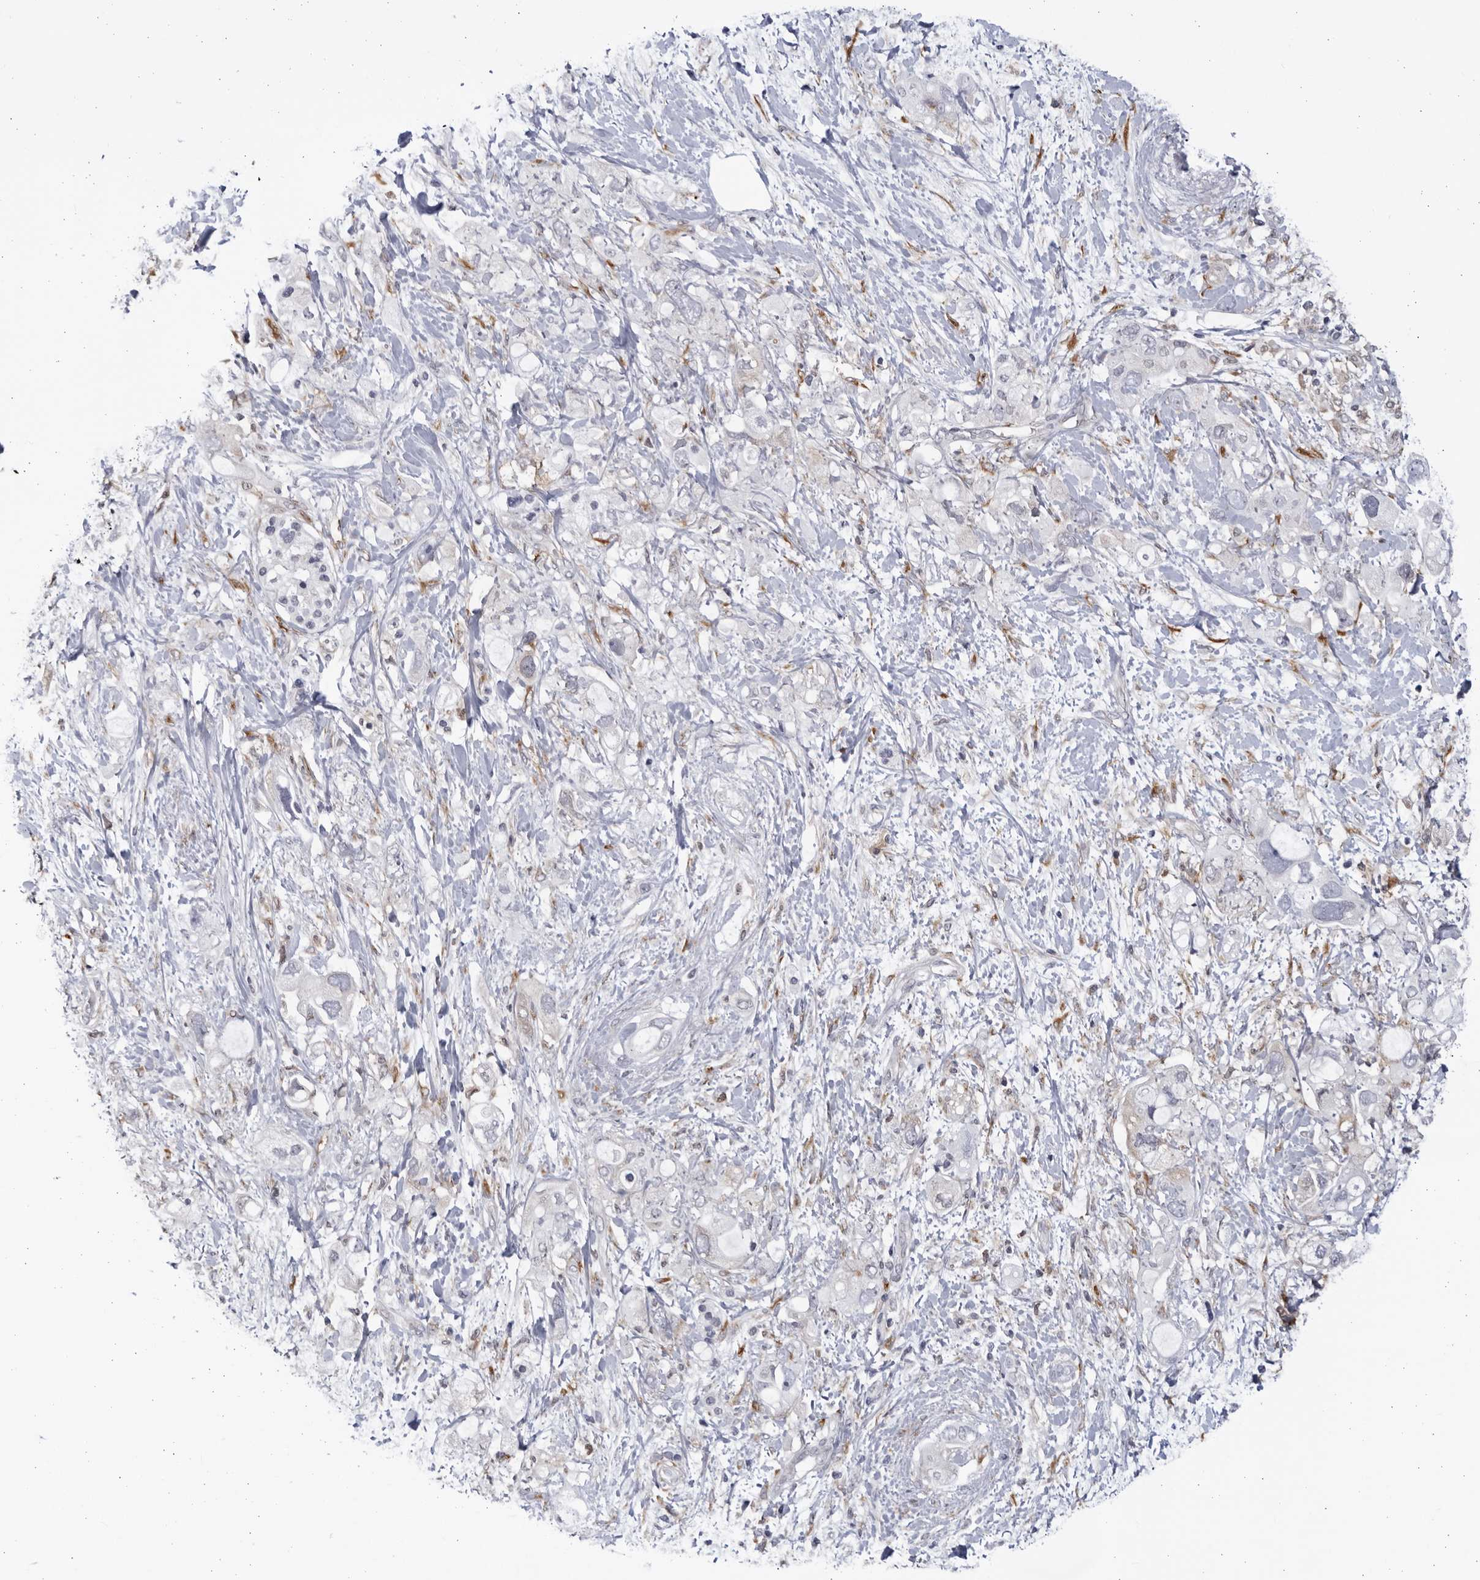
{"staining": {"intensity": "negative", "quantity": "none", "location": "none"}, "tissue": "pancreatic cancer", "cell_type": "Tumor cells", "image_type": "cancer", "snomed": [{"axis": "morphology", "description": "Adenocarcinoma, NOS"}, {"axis": "topography", "description": "Pancreas"}], "caption": "This is an immunohistochemistry (IHC) histopathology image of pancreatic cancer. There is no positivity in tumor cells.", "gene": "BMP2K", "patient": {"sex": "female", "age": 56}}